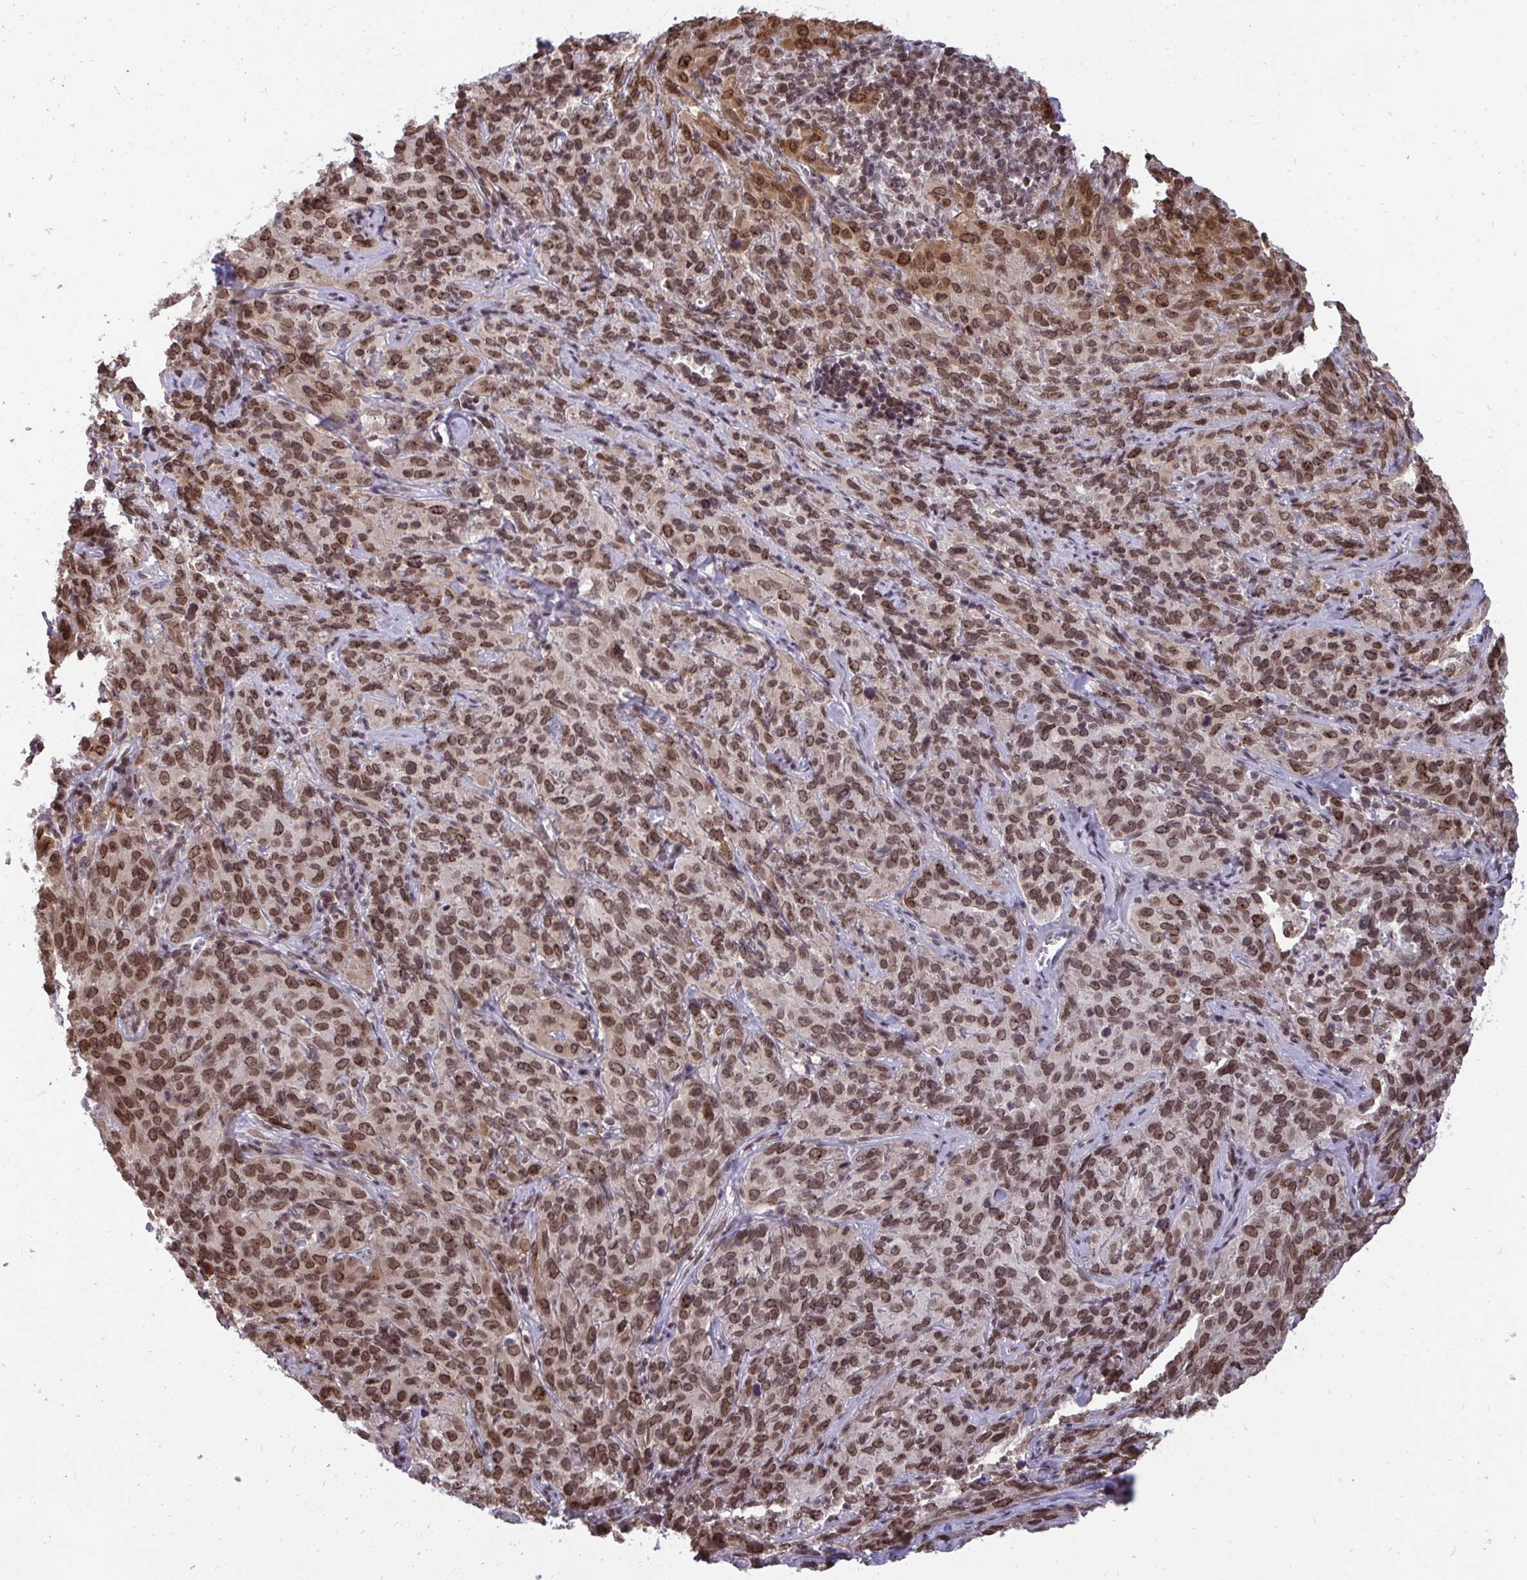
{"staining": {"intensity": "moderate", "quantity": ">75%", "location": "nuclear"}, "tissue": "cervical cancer", "cell_type": "Tumor cells", "image_type": "cancer", "snomed": [{"axis": "morphology", "description": "Squamous cell carcinoma, NOS"}, {"axis": "topography", "description": "Cervix"}], "caption": "IHC of human cervical cancer shows medium levels of moderate nuclear expression in about >75% of tumor cells. (Brightfield microscopy of DAB IHC at high magnification).", "gene": "JPT1", "patient": {"sex": "female", "age": 51}}